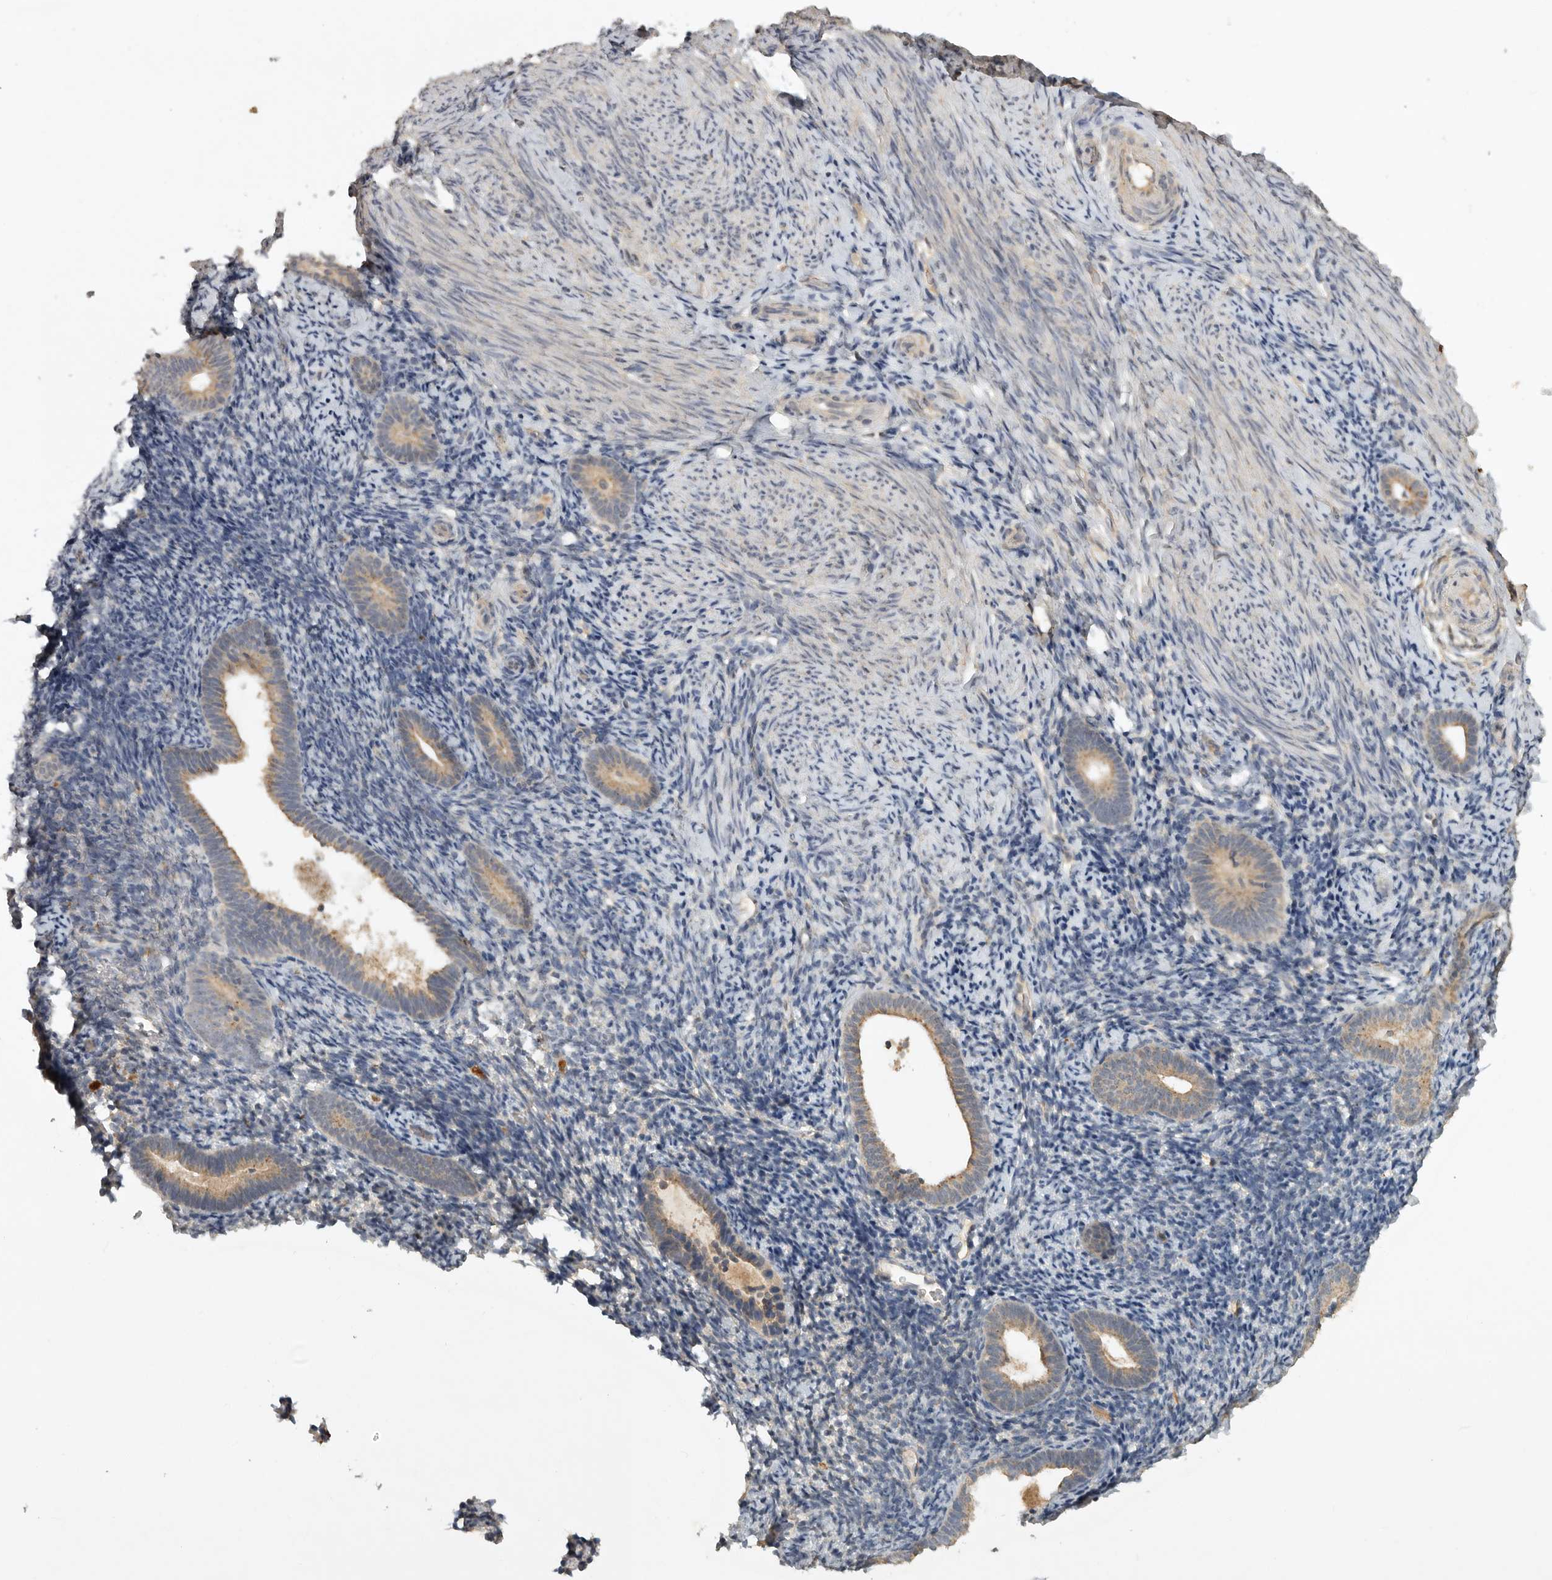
{"staining": {"intensity": "negative", "quantity": "none", "location": "none"}, "tissue": "endometrium", "cell_type": "Cells in endometrial stroma", "image_type": "normal", "snomed": [{"axis": "morphology", "description": "Normal tissue, NOS"}, {"axis": "topography", "description": "Endometrium"}], "caption": "Immunohistochemistry (IHC) of unremarkable human endometrium shows no staining in cells in endometrial stroma. (DAB IHC, high magnification).", "gene": "ADAMTS4", "patient": {"sex": "female", "age": 51}}